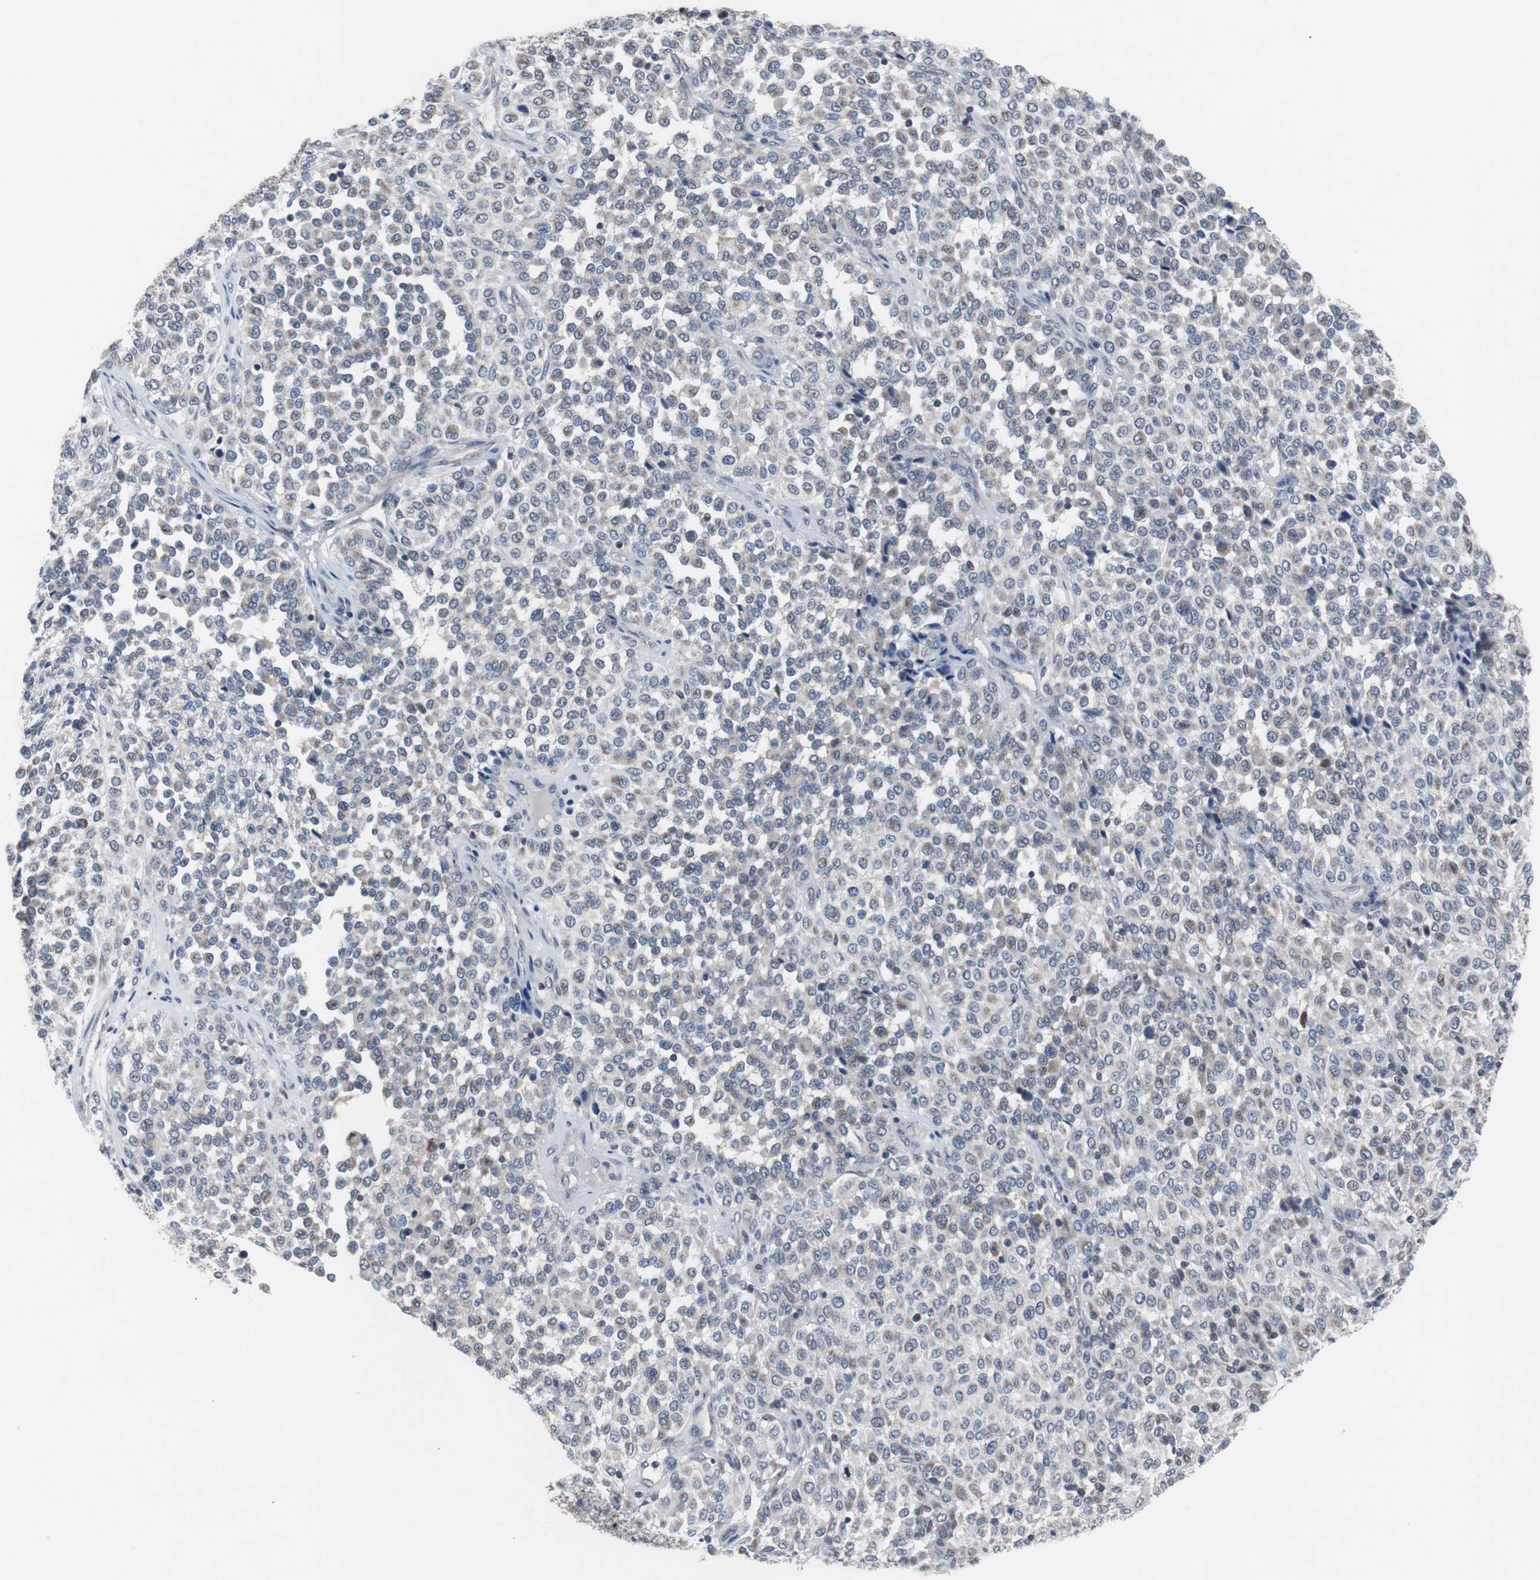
{"staining": {"intensity": "negative", "quantity": "none", "location": "none"}, "tissue": "melanoma", "cell_type": "Tumor cells", "image_type": "cancer", "snomed": [{"axis": "morphology", "description": "Malignant melanoma, Metastatic site"}, {"axis": "topography", "description": "Pancreas"}], "caption": "Tumor cells are negative for protein expression in human melanoma. (DAB (3,3'-diaminobenzidine) IHC, high magnification).", "gene": "RBM47", "patient": {"sex": "female", "age": 30}}